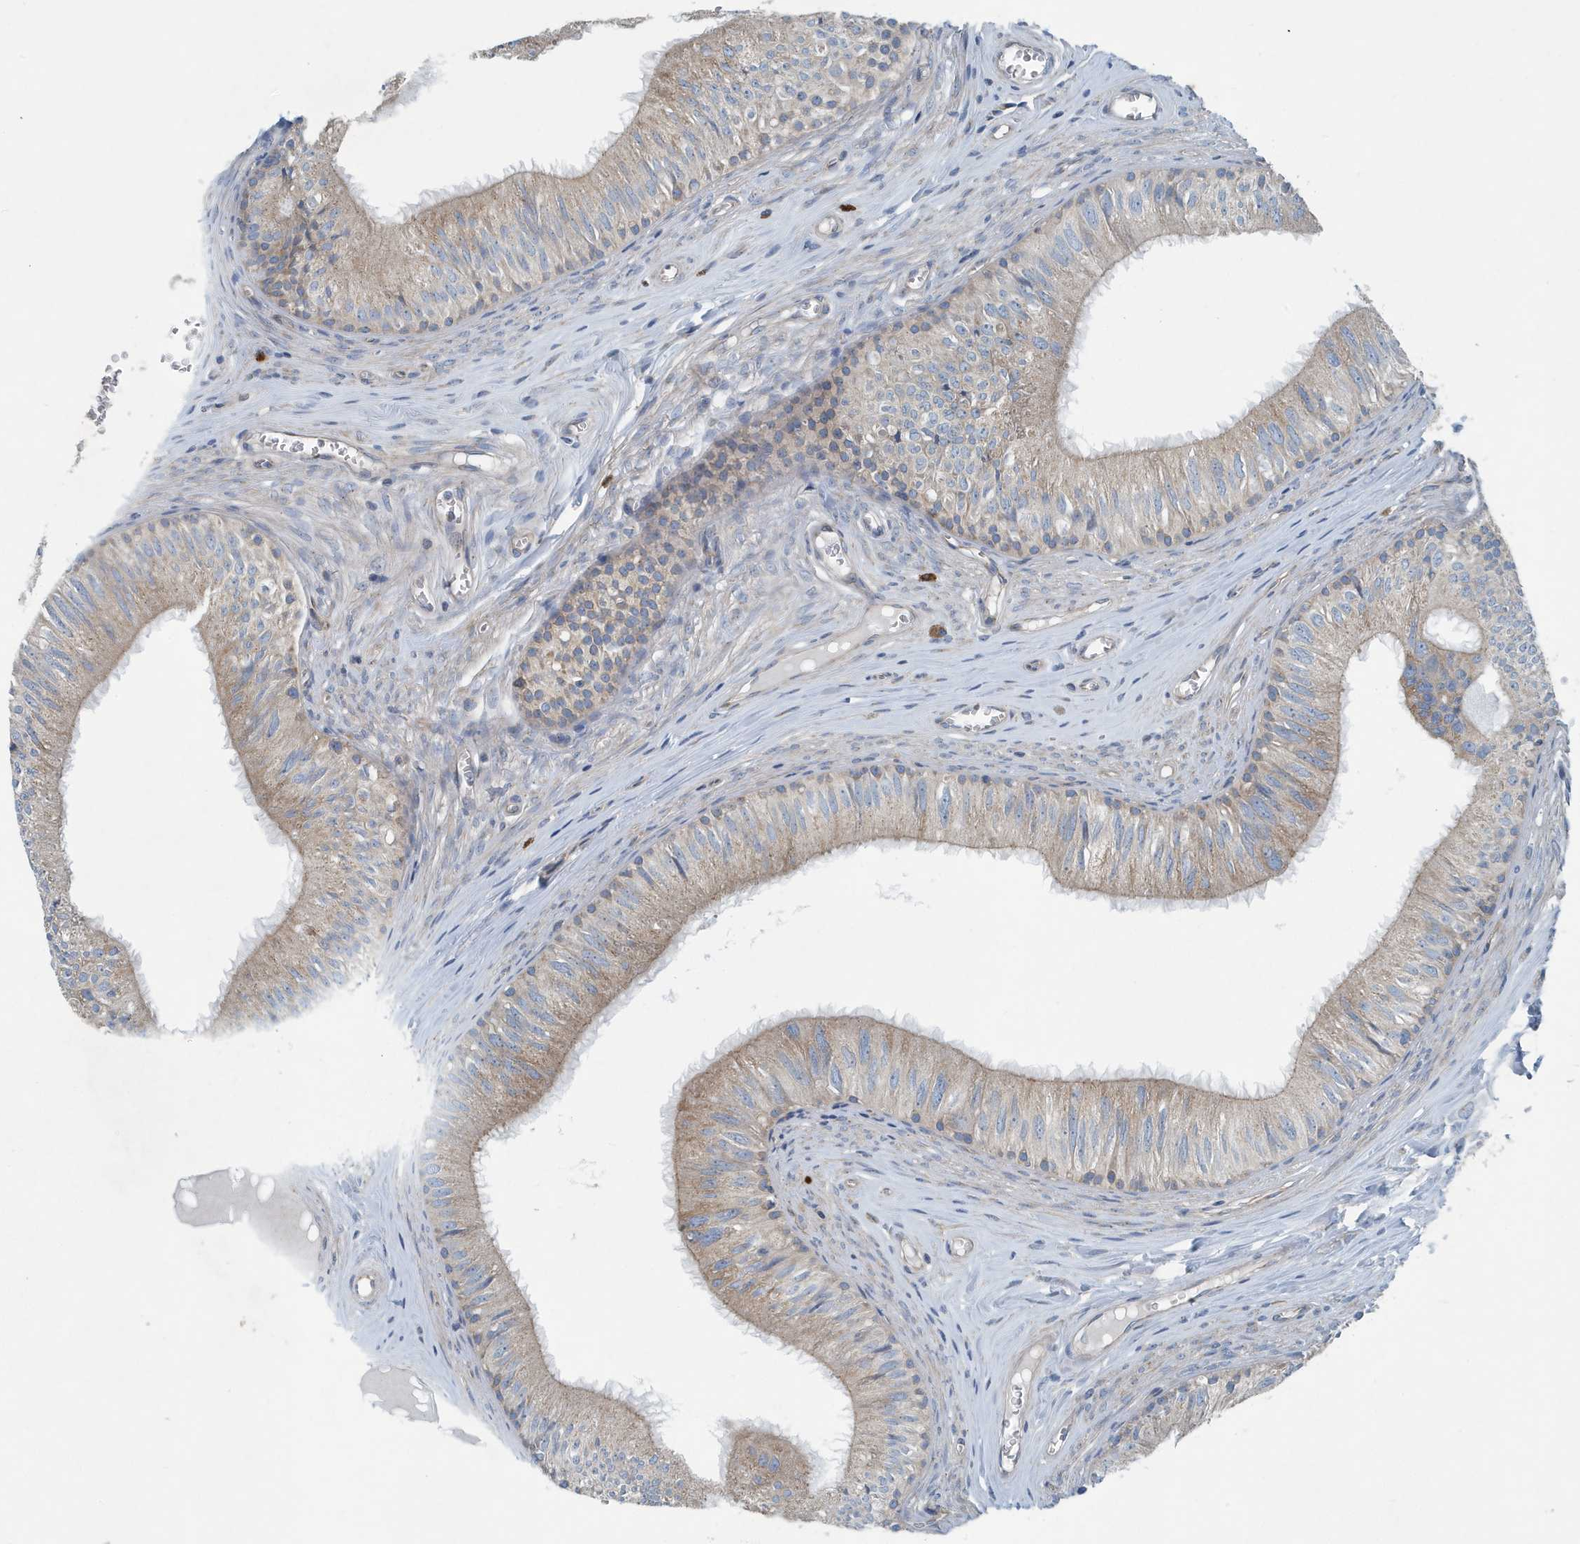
{"staining": {"intensity": "moderate", "quantity": "25%-75%", "location": "cytoplasmic/membranous"}, "tissue": "epididymis", "cell_type": "Glandular cells", "image_type": "normal", "snomed": [{"axis": "morphology", "description": "Normal tissue, NOS"}, {"axis": "topography", "description": "Epididymis"}], "caption": "Unremarkable epididymis was stained to show a protein in brown. There is medium levels of moderate cytoplasmic/membranous positivity in approximately 25%-75% of glandular cells. (brown staining indicates protein expression, while blue staining denotes nuclei).", "gene": "PPM1M", "patient": {"sex": "male", "age": 46}}